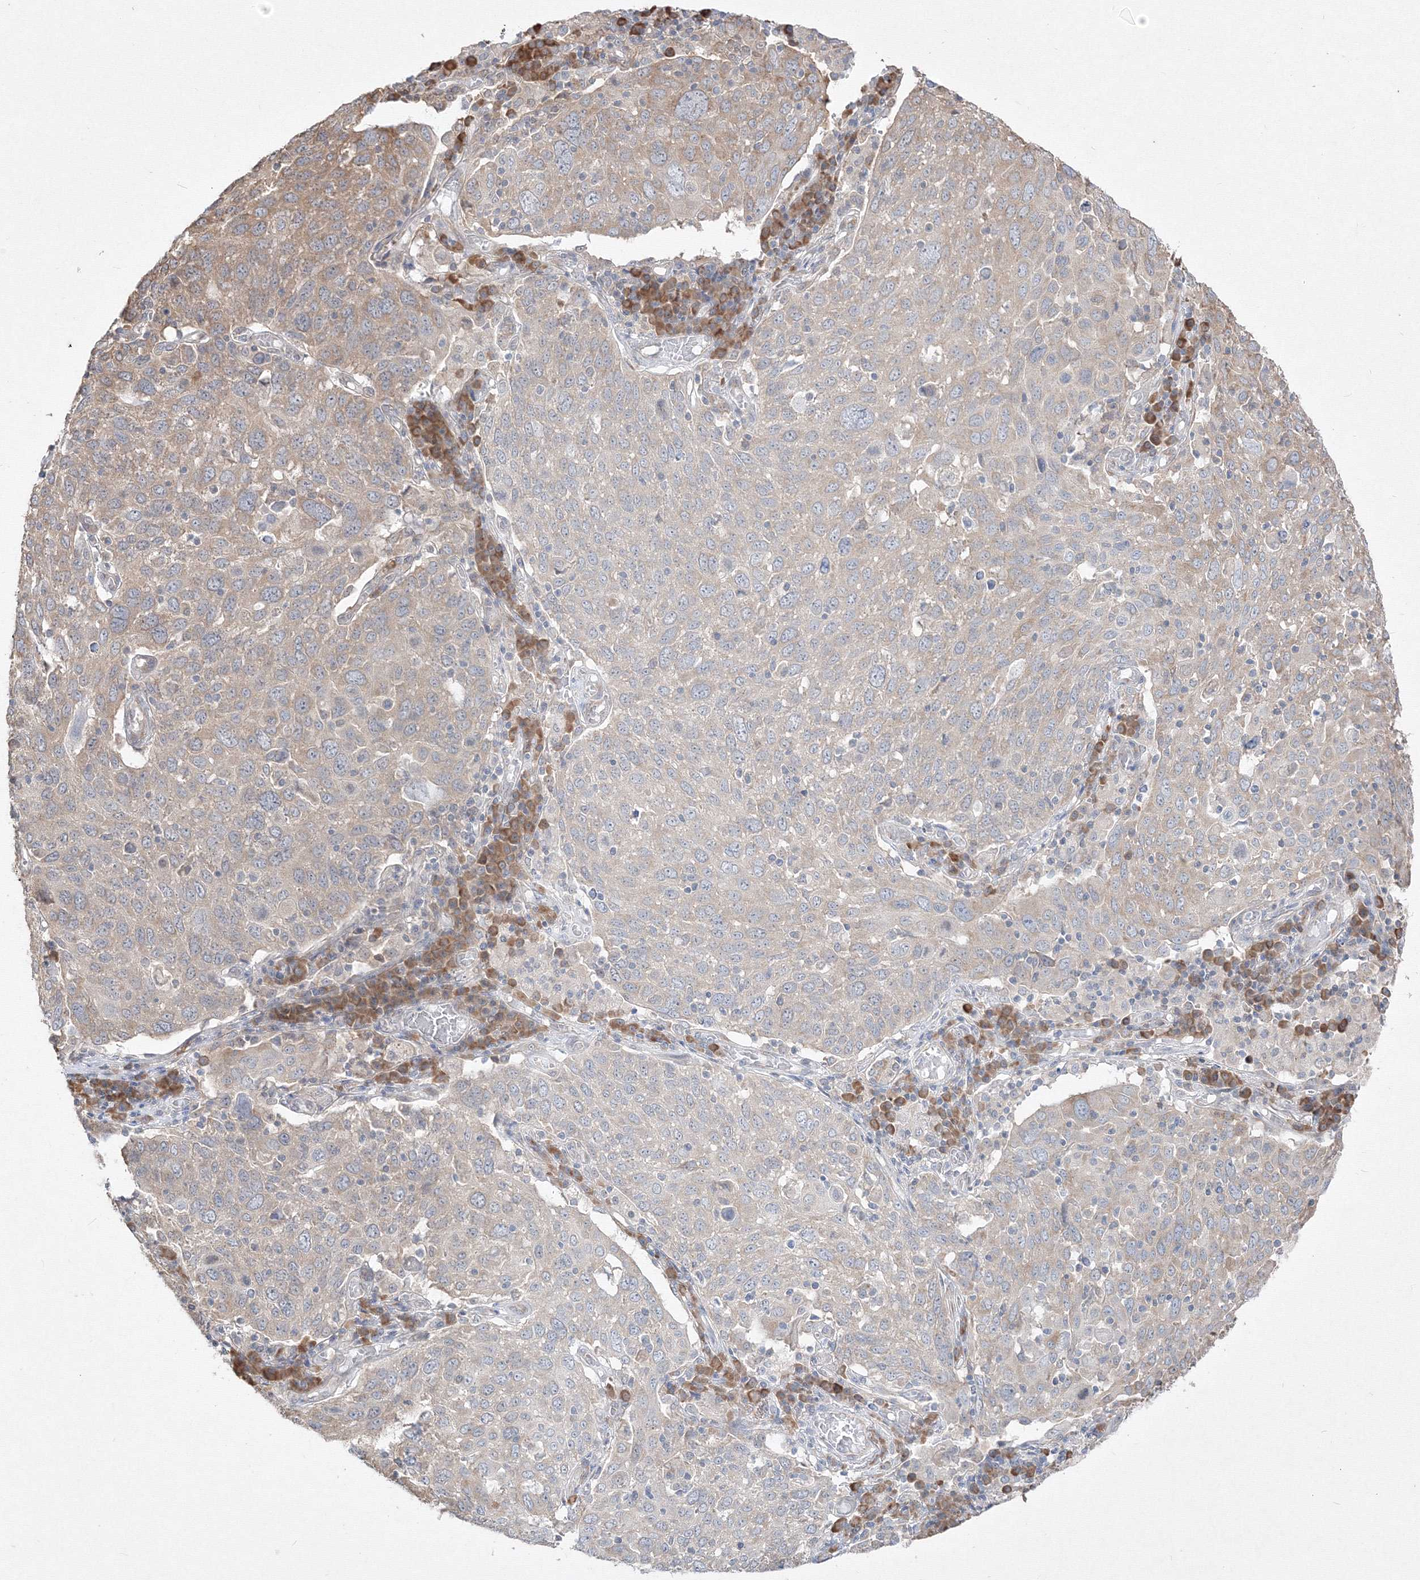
{"staining": {"intensity": "weak", "quantity": "<25%", "location": "cytoplasmic/membranous"}, "tissue": "lung cancer", "cell_type": "Tumor cells", "image_type": "cancer", "snomed": [{"axis": "morphology", "description": "Squamous cell carcinoma, NOS"}, {"axis": "topography", "description": "Lung"}], "caption": "Tumor cells are negative for protein expression in human lung squamous cell carcinoma. The staining was performed using DAB (3,3'-diaminobenzidine) to visualize the protein expression in brown, while the nuclei were stained in blue with hematoxylin (Magnification: 20x).", "gene": "FBXL8", "patient": {"sex": "male", "age": 65}}